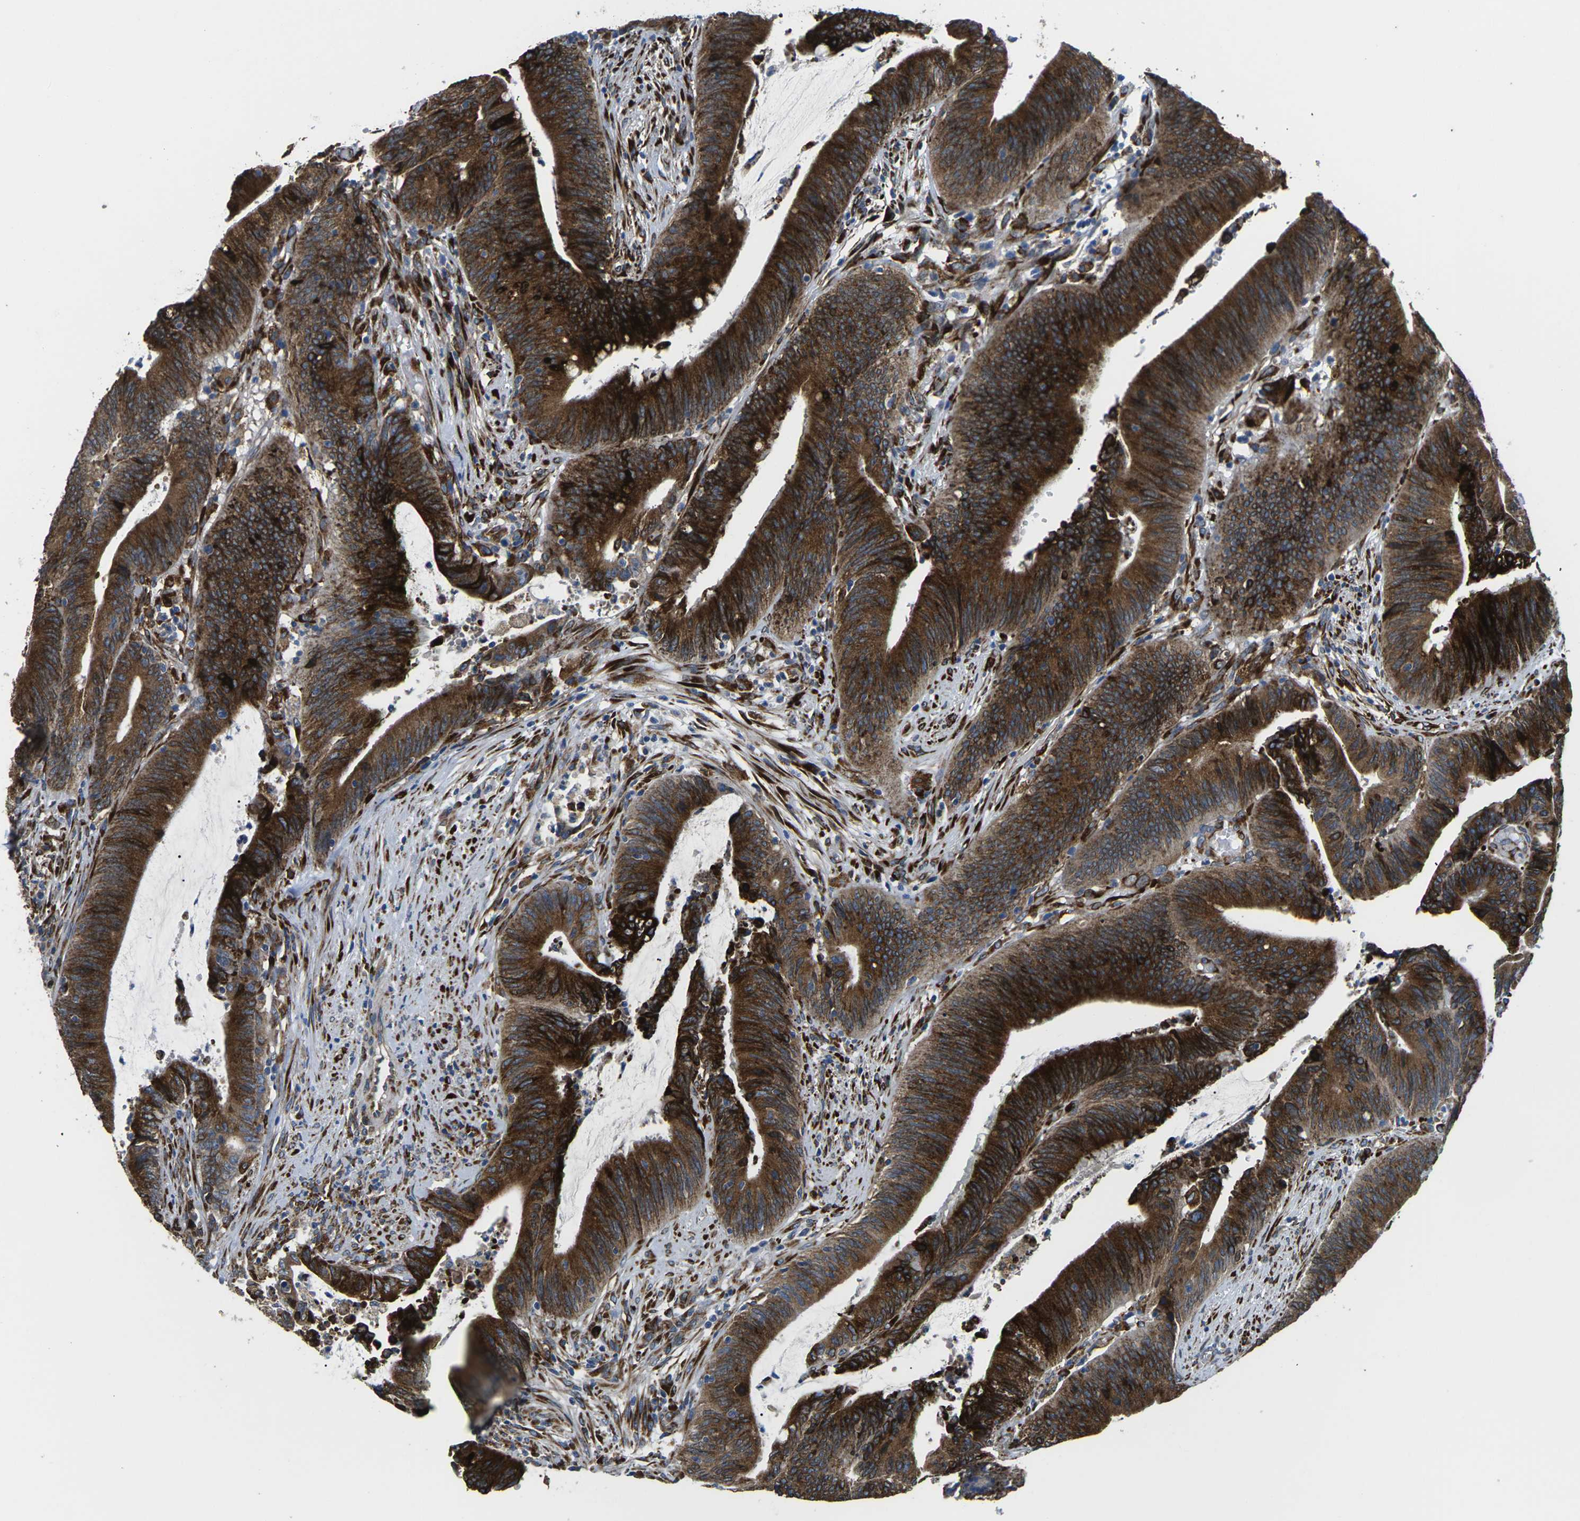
{"staining": {"intensity": "strong", "quantity": ">75%", "location": "cytoplasmic/membranous"}, "tissue": "colorectal cancer", "cell_type": "Tumor cells", "image_type": "cancer", "snomed": [{"axis": "morphology", "description": "Normal tissue, NOS"}, {"axis": "morphology", "description": "Adenocarcinoma, NOS"}, {"axis": "topography", "description": "Rectum"}], "caption": "Brown immunohistochemical staining in colorectal cancer shows strong cytoplasmic/membranous staining in about >75% of tumor cells.", "gene": "PDZD8", "patient": {"sex": "female", "age": 66}}